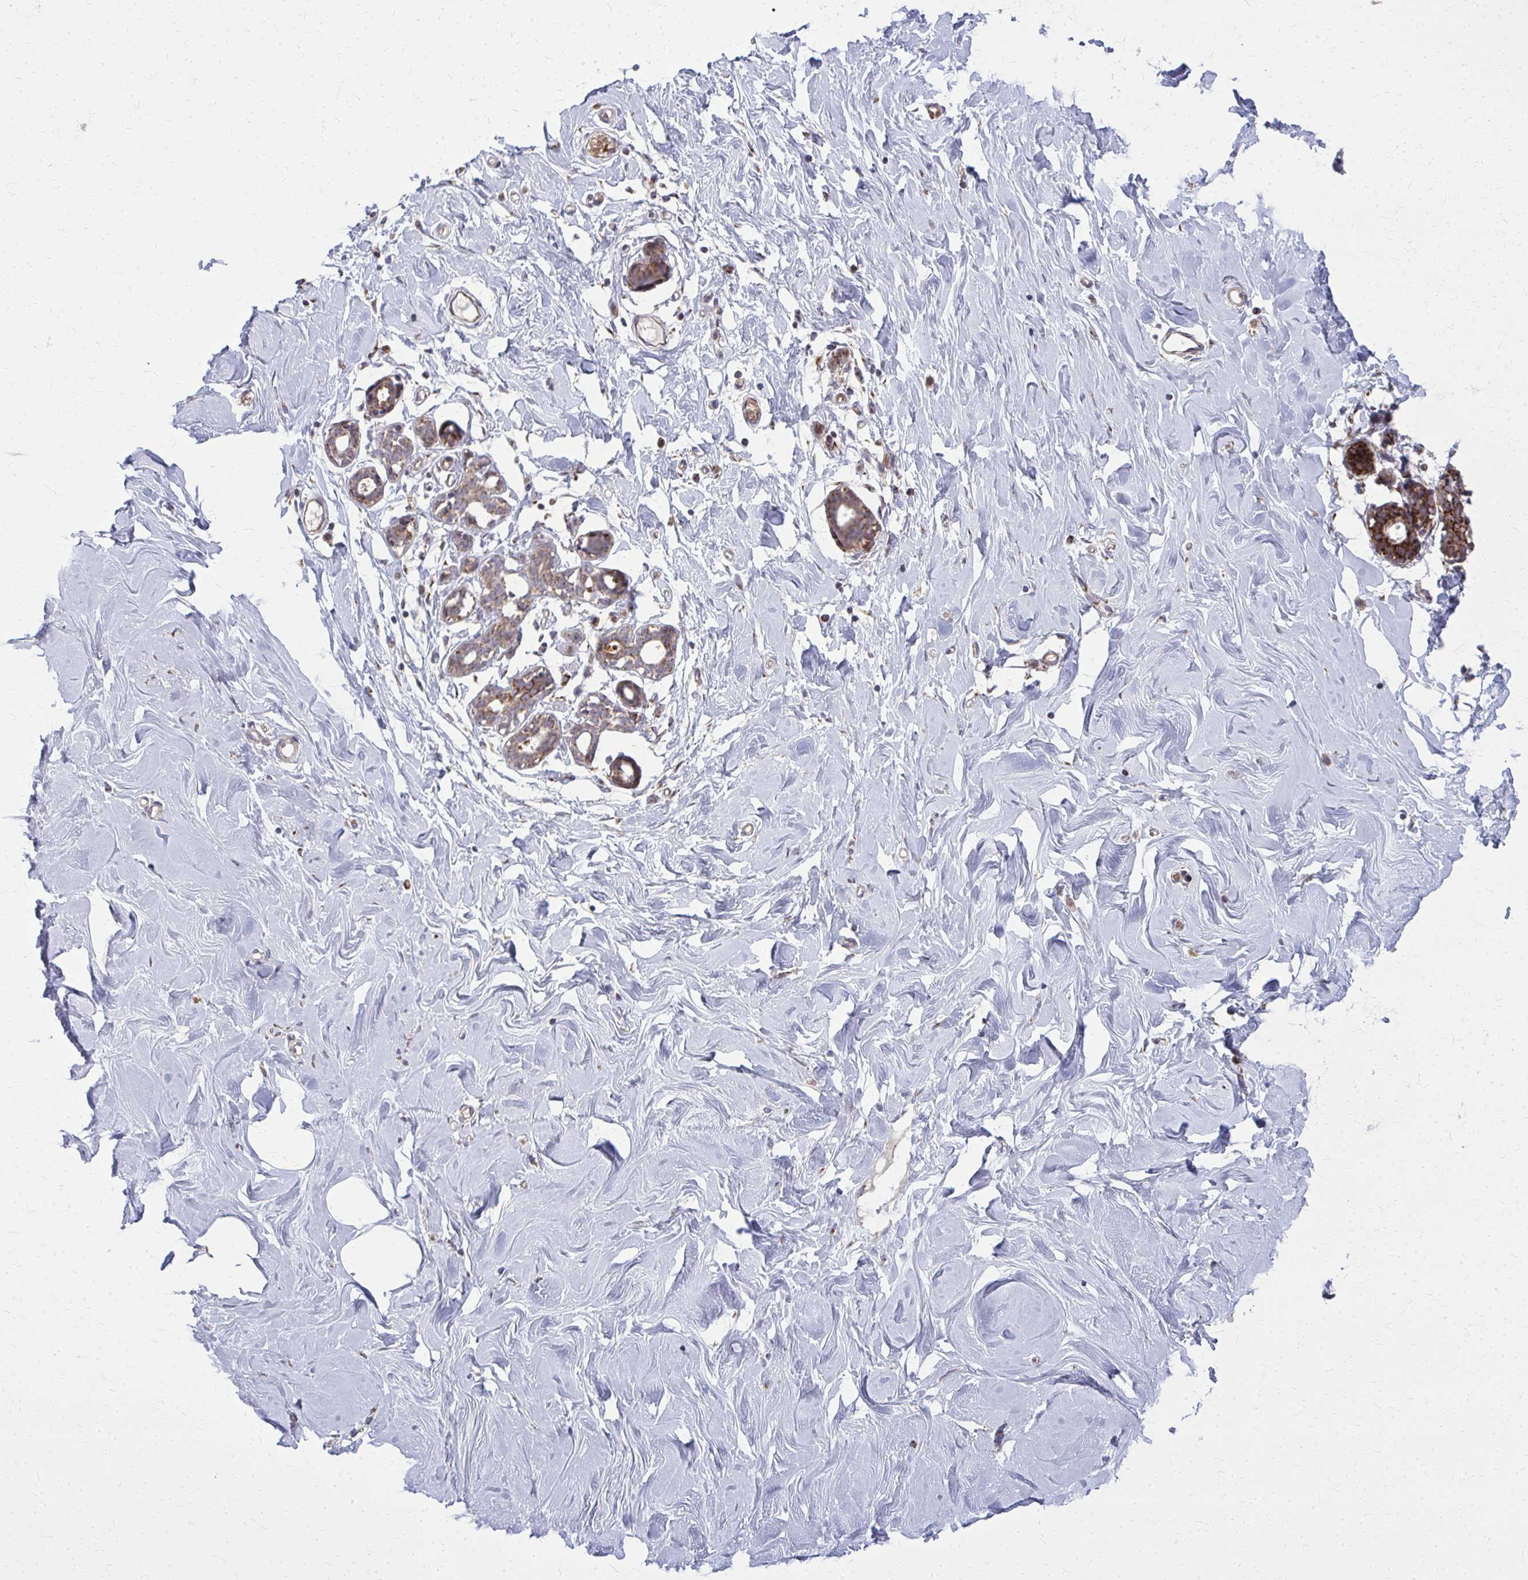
{"staining": {"intensity": "negative", "quantity": "none", "location": "none"}, "tissue": "breast", "cell_type": "Adipocytes", "image_type": "normal", "snomed": [{"axis": "morphology", "description": "Normal tissue, NOS"}, {"axis": "topography", "description": "Breast"}], "caption": "DAB (3,3'-diaminobenzidine) immunohistochemical staining of unremarkable human breast displays no significant positivity in adipocytes.", "gene": "MCCC1", "patient": {"sex": "female", "age": 27}}